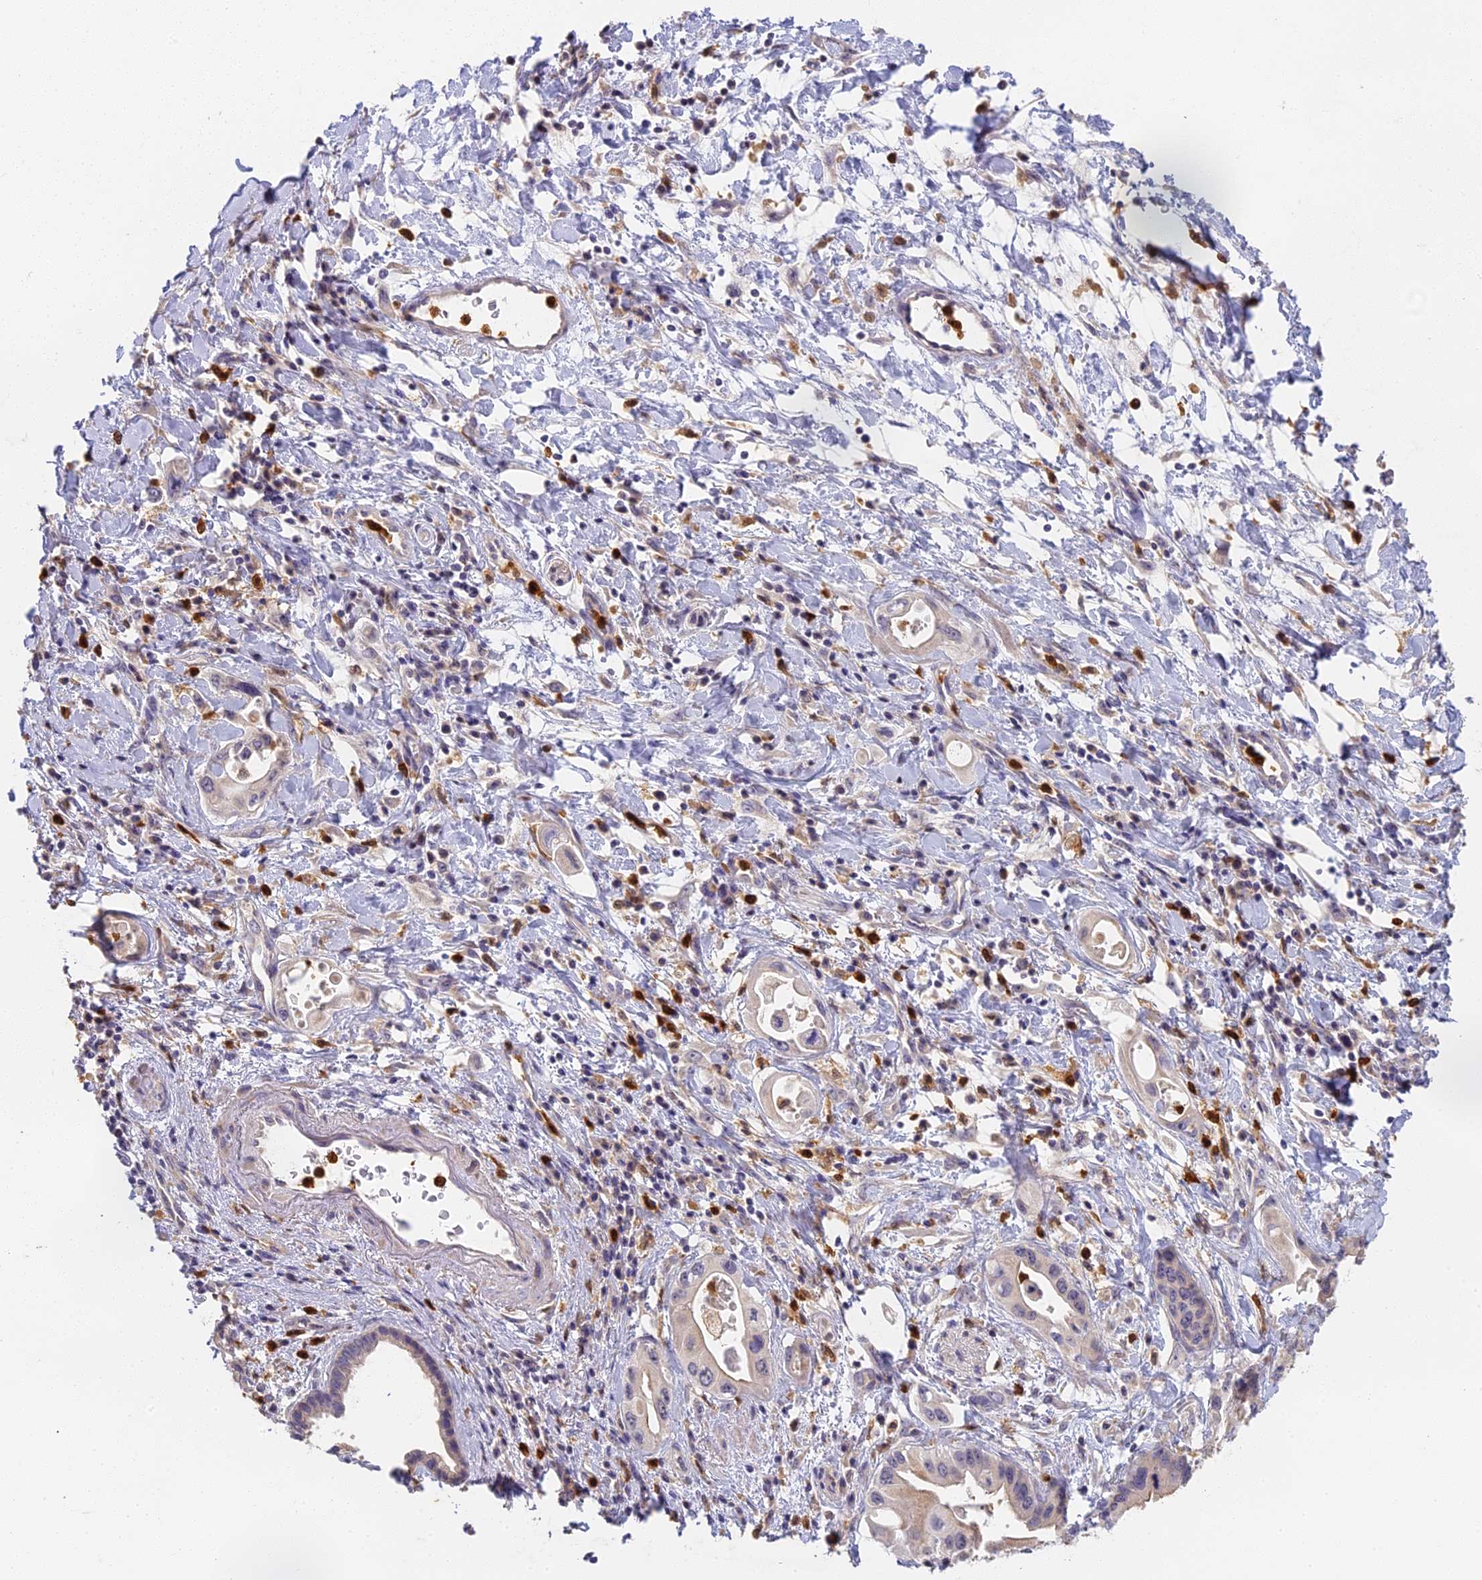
{"staining": {"intensity": "negative", "quantity": "none", "location": "none"}, "tissue": "pancreatic cancer", "cell_type": "Tumor cells", "image_type": "cancer", "snomed": [{"axis": "morphology", "description": "Adenocarcinoma, NOS"}, {"axis": "topography", "description": "Pancreas"}], "caption": "The histopathology image demonstrates no staining of tumor cells in pancreatic adenocarcinoma. (Immunohistochemistry (ihc), brightfield microscopy, high magnification).", "gene": "NCF4", "patient": {"sex": "female", "age": 77}}